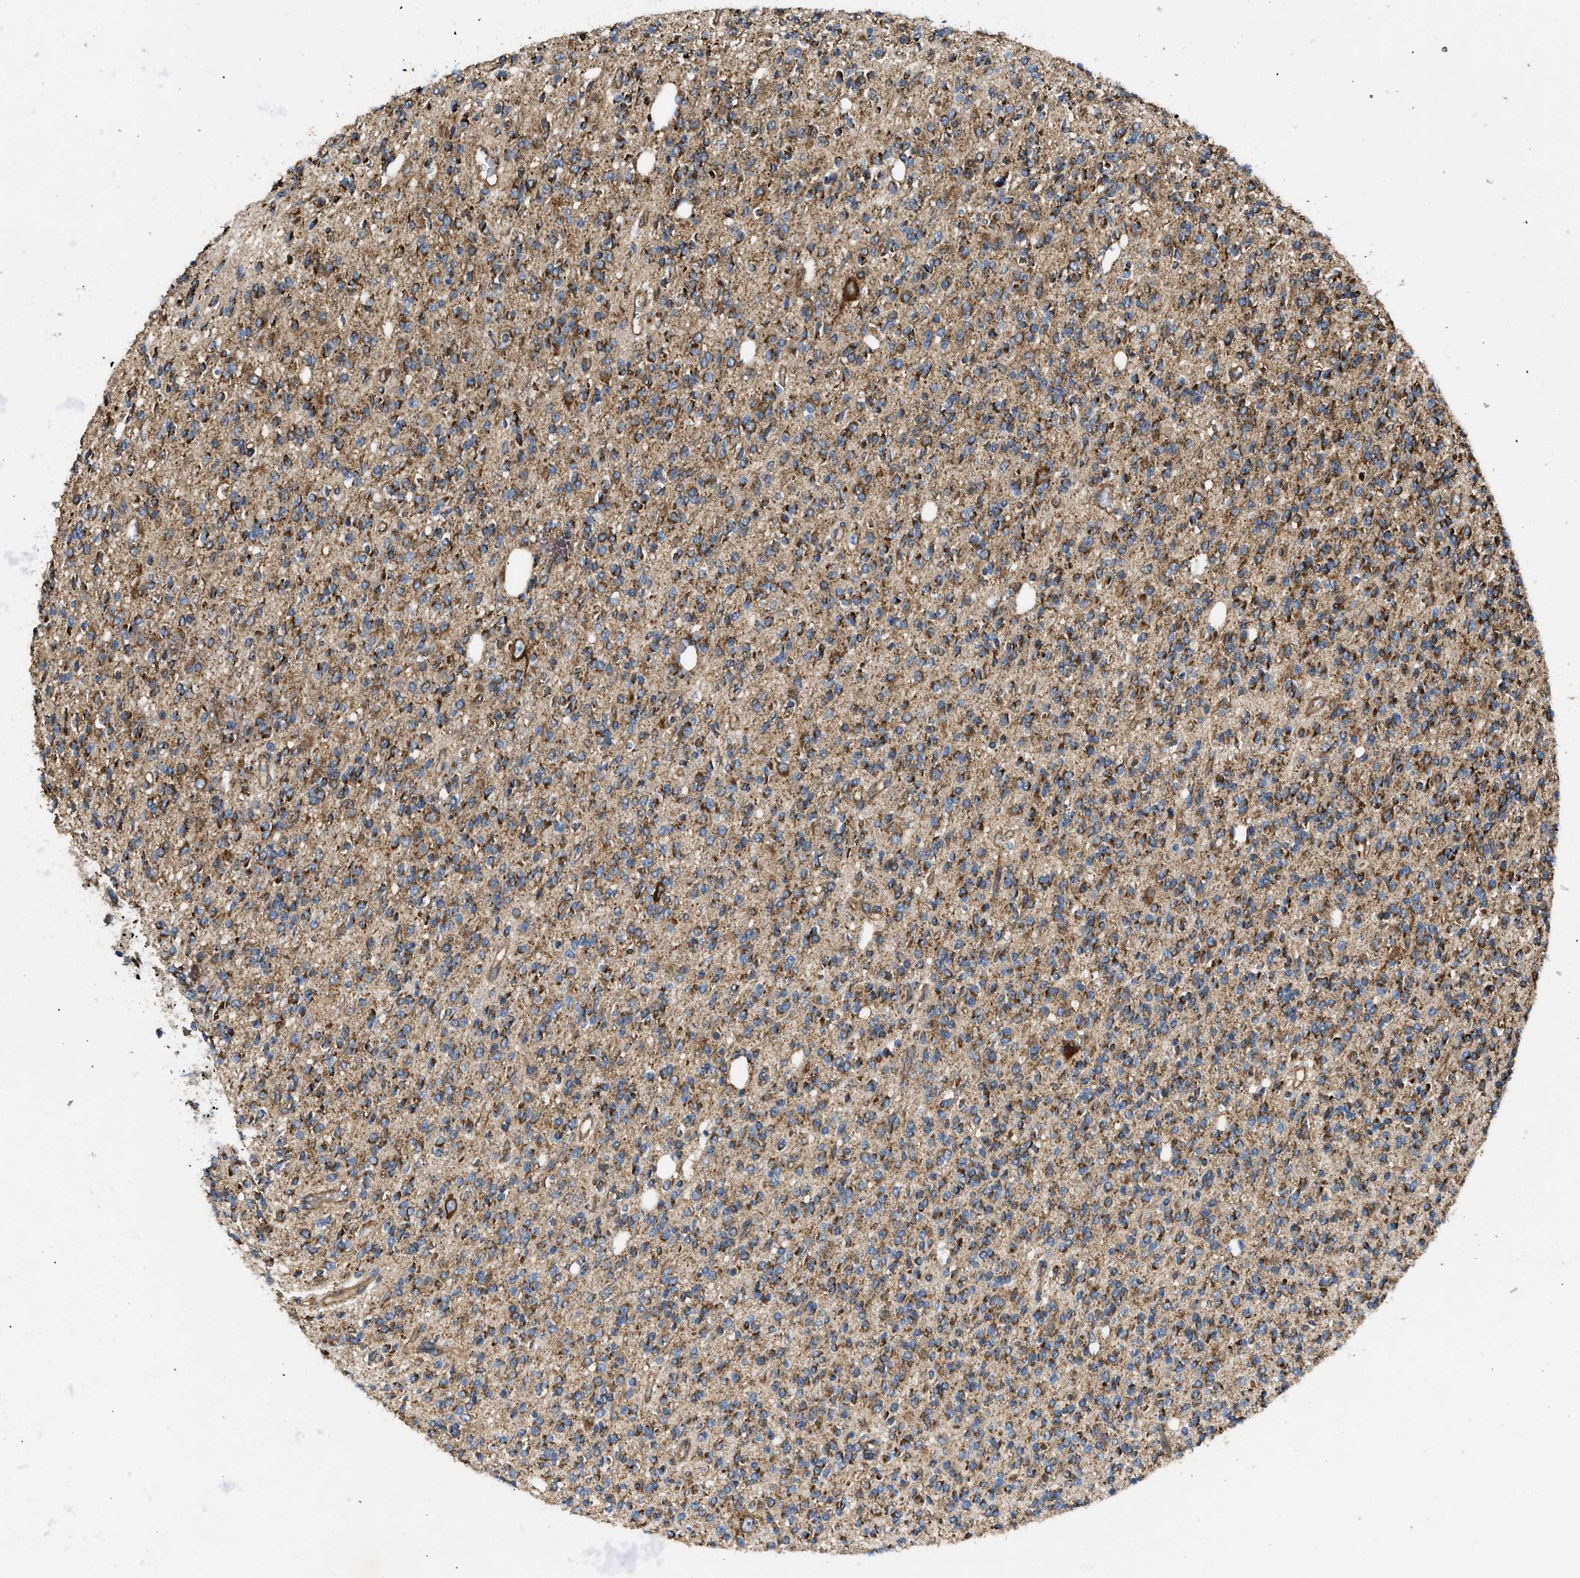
{"staining": {"intensity": "moderate", "quantity": ">75%", "location": "cytoplasmic/membranous"}, "tissue": "glioma", "cell_type": "Tumor cells", "image_type": "cancer", "snomed": [{"axis": "morphology", "description": "Glioma, malignant, High grade"}, {"axis": "topography", "description": "Brain"}], "caption": "The immunohistochemical stain shows moderate cytoplasmic/membranous positivity in tumor cells of high-grade glioma (malignant) tissue.", "gene": "OPTN", "patient": {"sex": "male", "age": 34}}